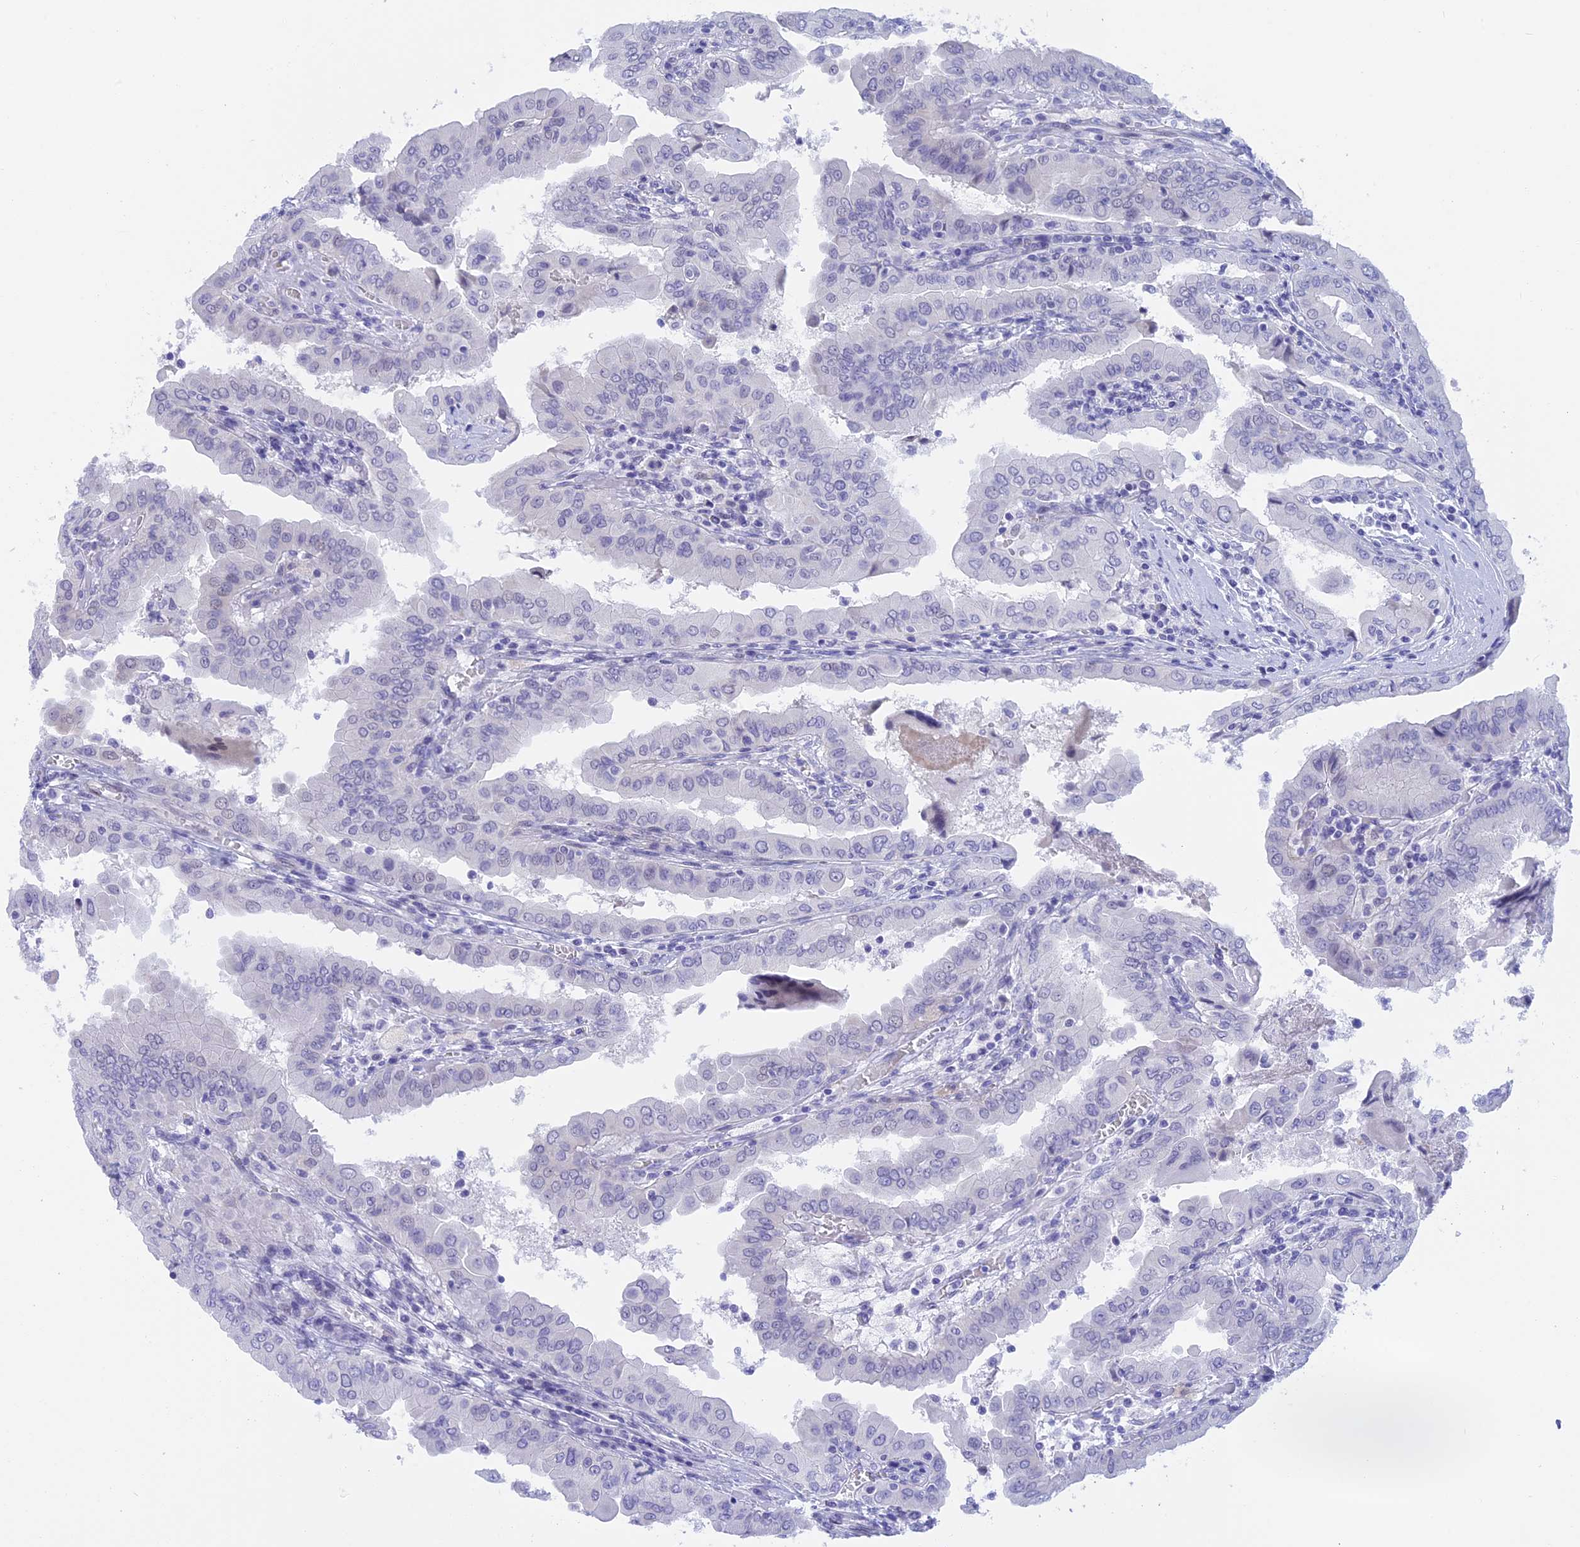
{"staining": {"intensity": "negative", "quantity": "none", "location": "none"}, "tissue": "thyroid cancer", "cell_type": "Tumor cells", "image_type": "cancer", "snomed": [{"axis": "morphology", "description": "Papillary adenocarcinoma, NOS"}, {"axis": "topography", "description": "Thyroid gland"}], "caption": "Thyroid cancer (papillary adenocarcinoma) was stained to show a protein in brown. There is no significant staining in tumor cells.", "gene": "POLR2C", "patient": {"sex": "male", "age": 33}}